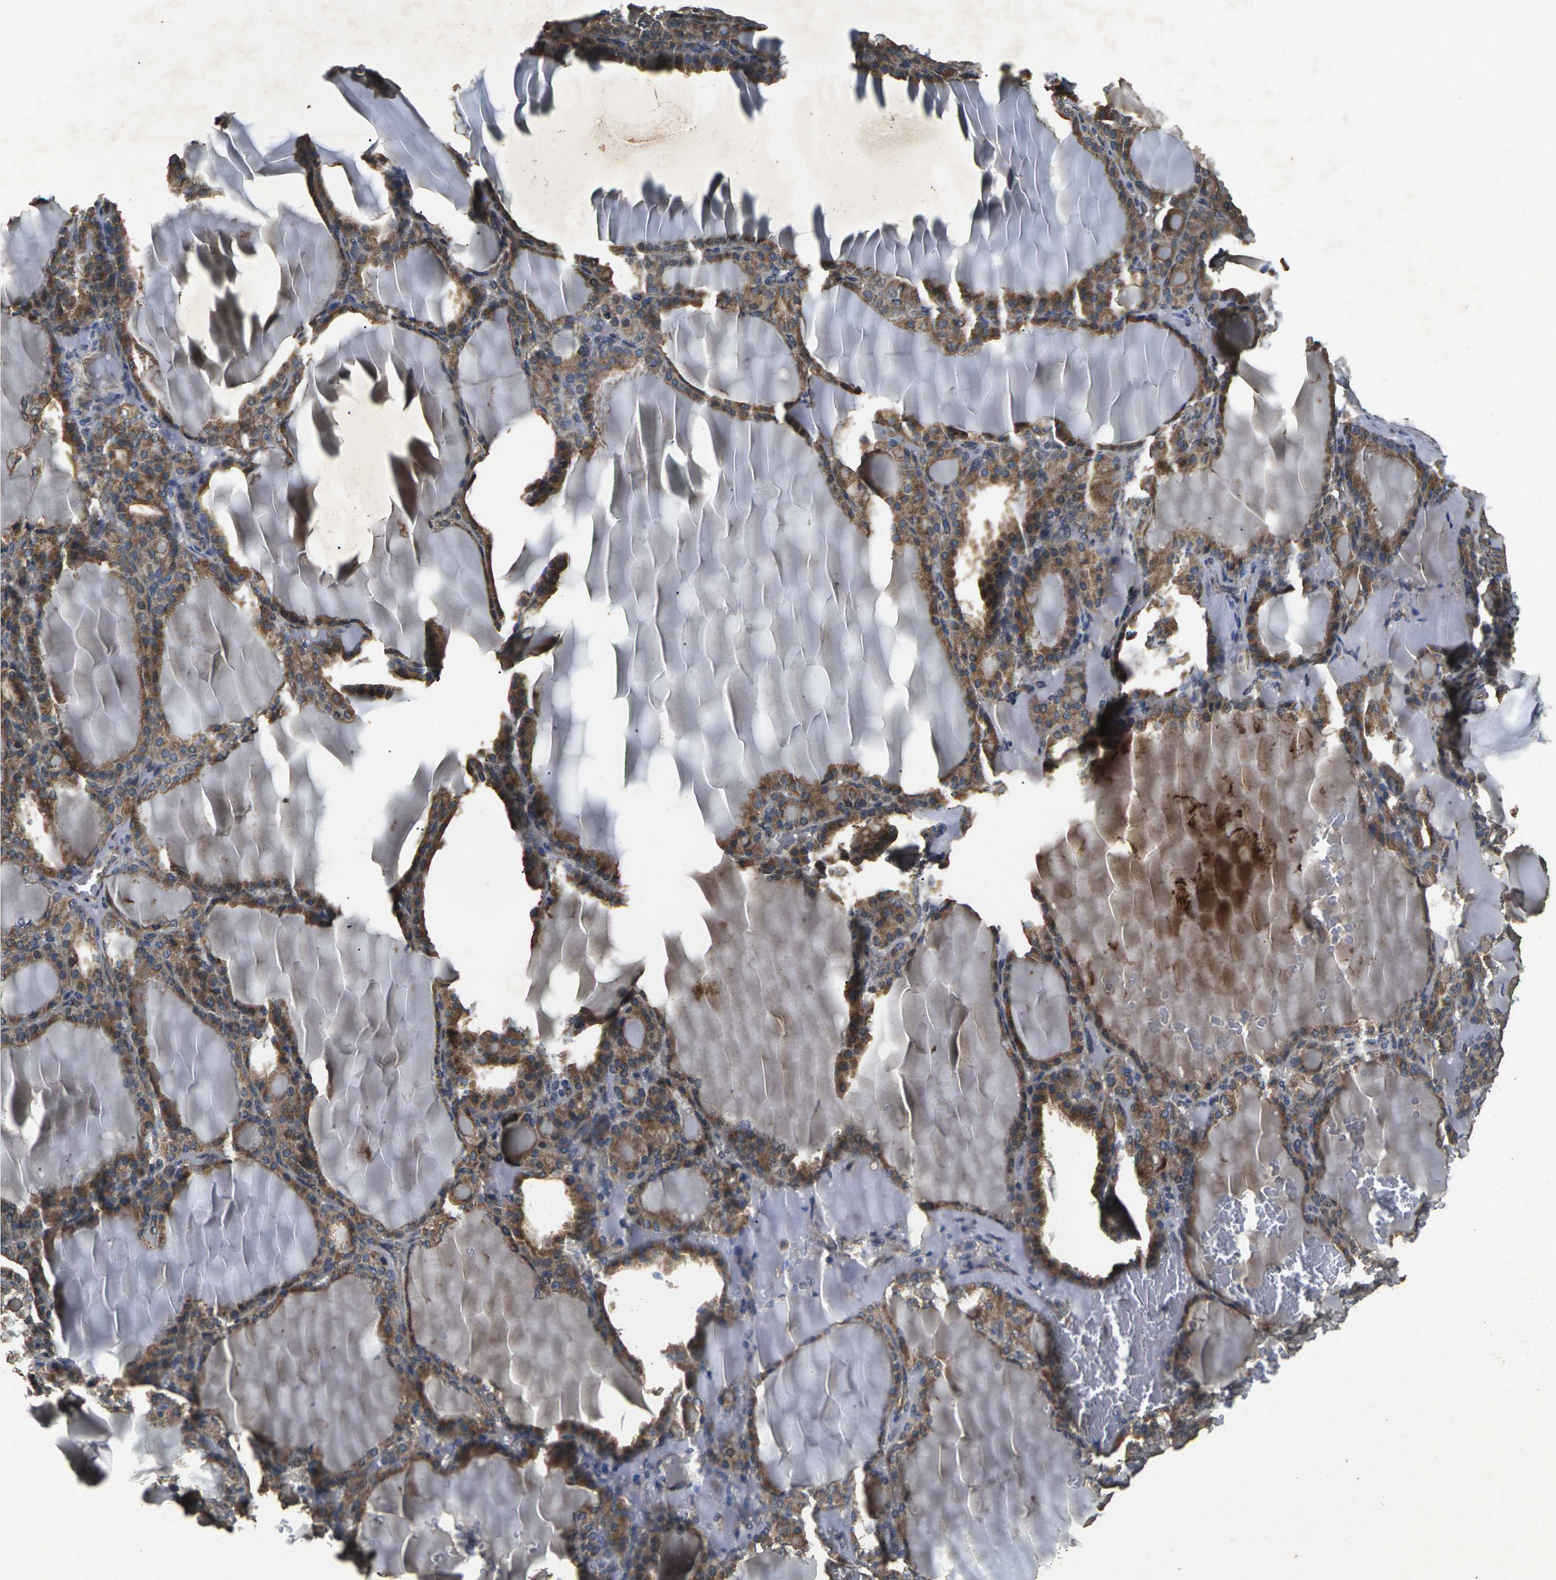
{"staining": {"intensity": "moderate", "quantity": ">75%", "location": "cytoplasmic/membranous"}, "tissue": "thyroid gland", "cell_type": "Glandular cells", "image_type": "normal", "snomed": [{"axis": "morphology", "description": "Normal tissue, NOS"}, {"axis": "topography", "description": "Thyroid gland"}], "caption": "Moderate cytoplasmic/membranous expression is appreciated in approximately >75% of glandular cells in unremarkable thyroid gland.", "gene": "B4GAT1", "patient": {"sex": "female", "age": 28}}